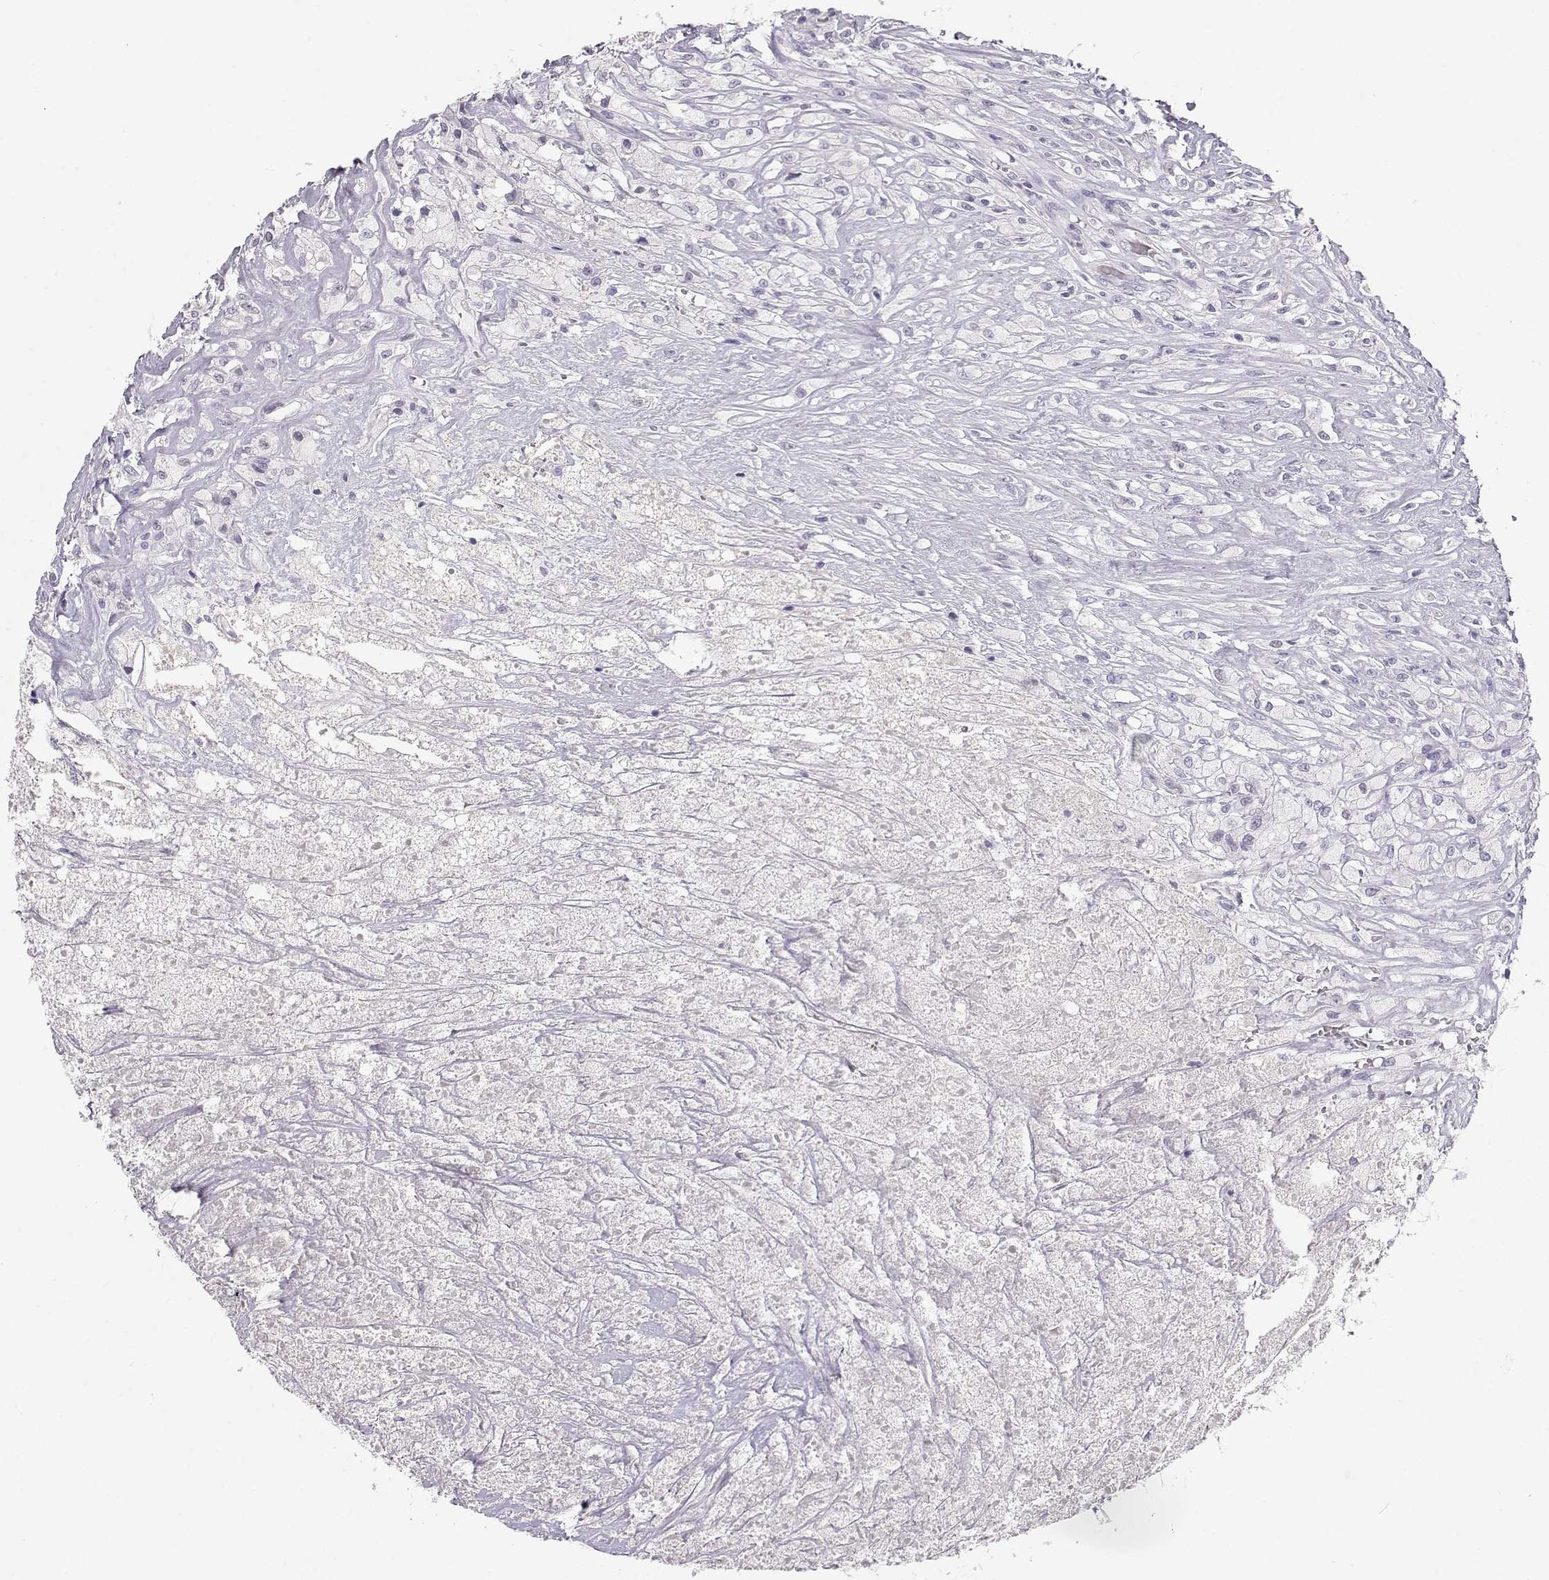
{"staining": {"intensity": "negative", "quantity": "none", "location": "none"}, "tissue": "testis cancer", "cell_type": "Tumor cells", "image_type": "cancer", "snomed": [{"axis": "morphology", "description": "Necrosis, NOS"}, {"axis": "morphology", "description": "Carcinoma, Embryonal, NOS"}, {"axis": "topography", "description": "Testis"}], "caption": "Image shows no significant protein staining in tumor cells of testis embryonal carcinoma.", "gene": "OPN5", "patient": {"sex": "male", "age": 19}}